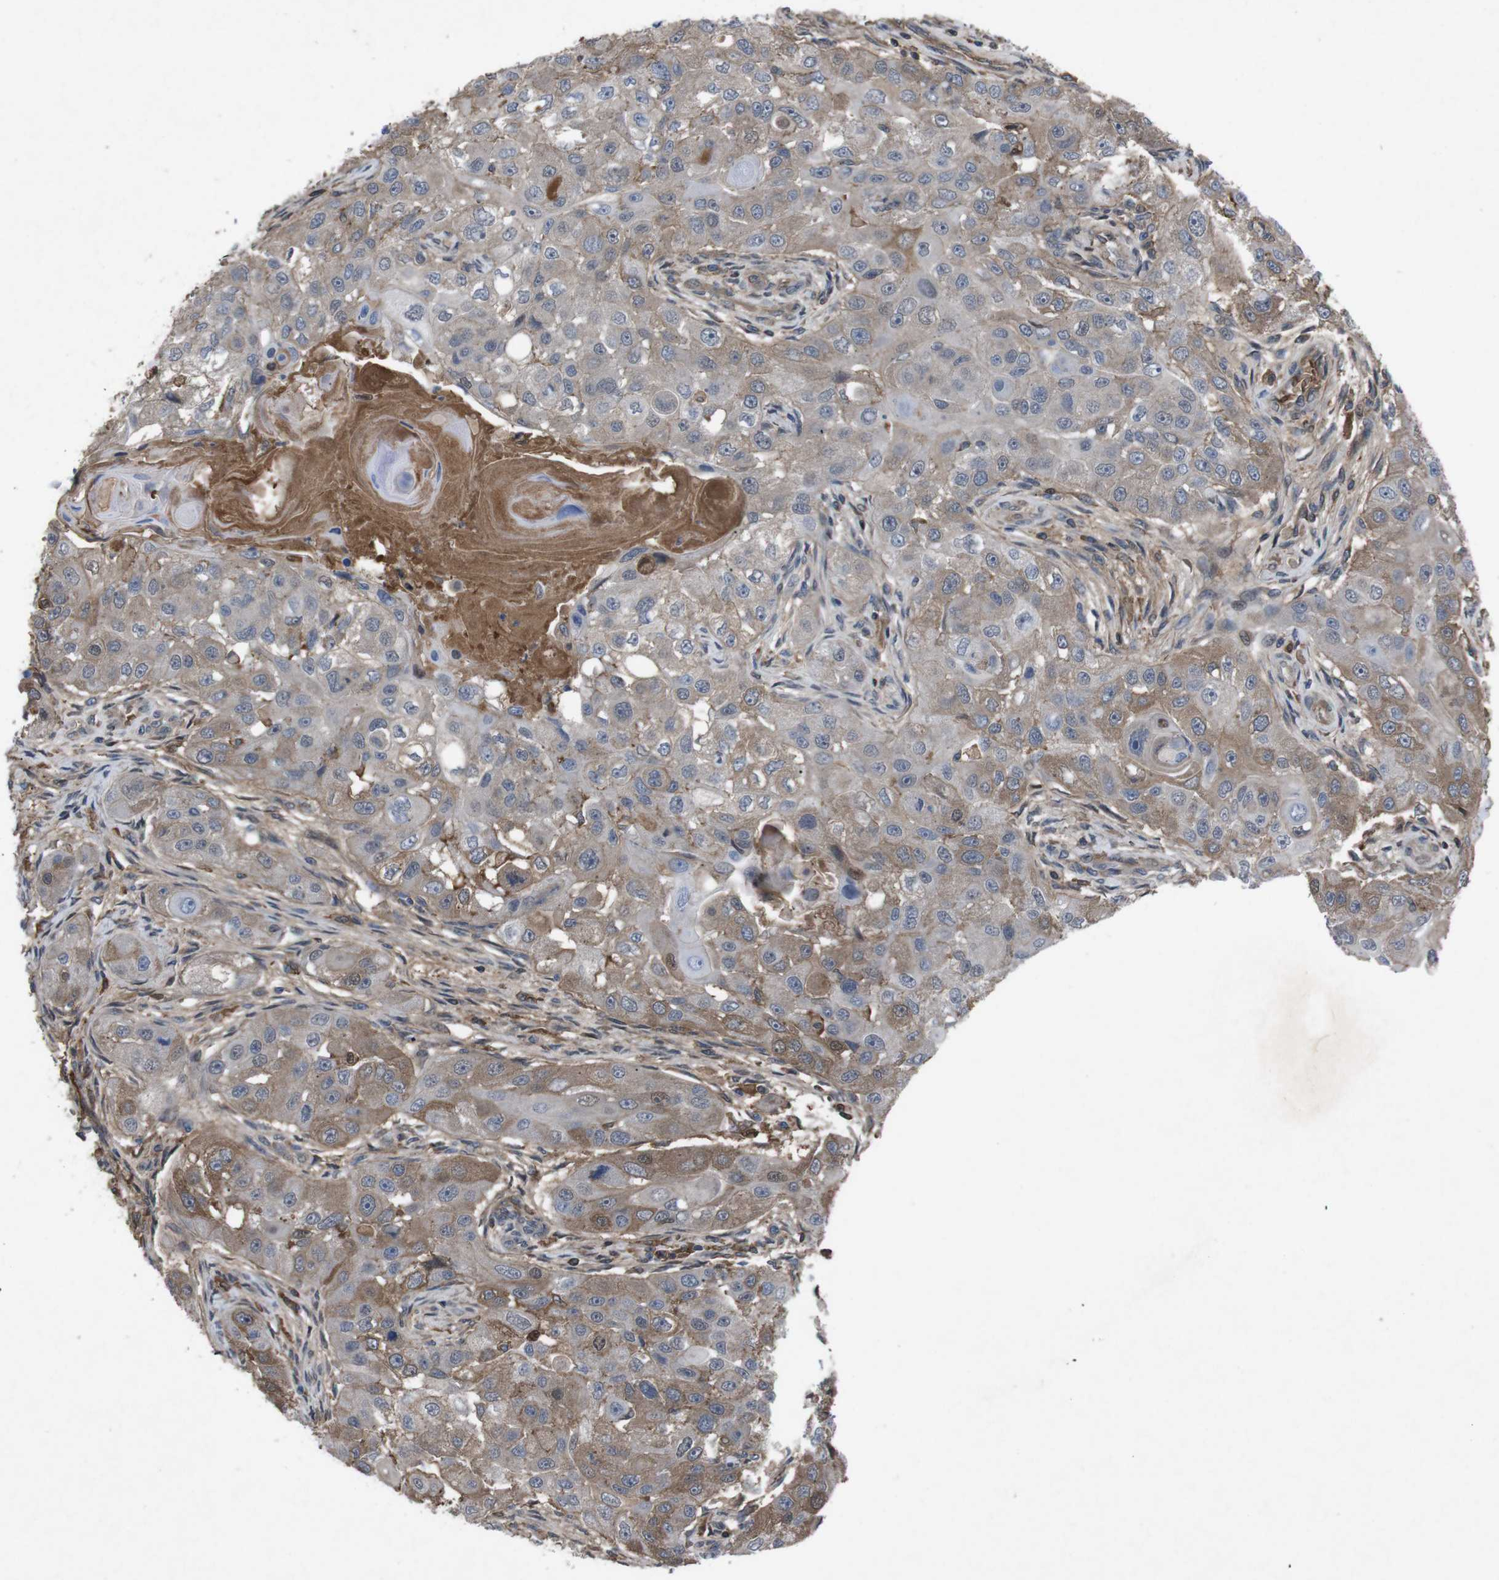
{"staining": {"intensity": "moderate", "quantity": "25%-75%", "location": "cytoplasmic/membranous"}, "tissue": "head and neck cancer", "cell_type": "Tumor cells", "image_type": "cancer", "snomed": [{"axis": "morphology", "description": "Normal tissue, NOS"}, {"axis": "morphology", "description": "Squamous cell carcinoma, NOS"}, {"axis": "topography", "description": "Skeletal muscle"}, {"axis": "topography", "description": "Head-Neck"}], "caption": "Tumor cells show medium levels of moderate cytoplasmic/membranous expression in approximately 25%-75% of cells in human squamous cell carcinoma (head and neck).", "gene": "SPTB", "patient": {"sex": "male", "age": 51}}